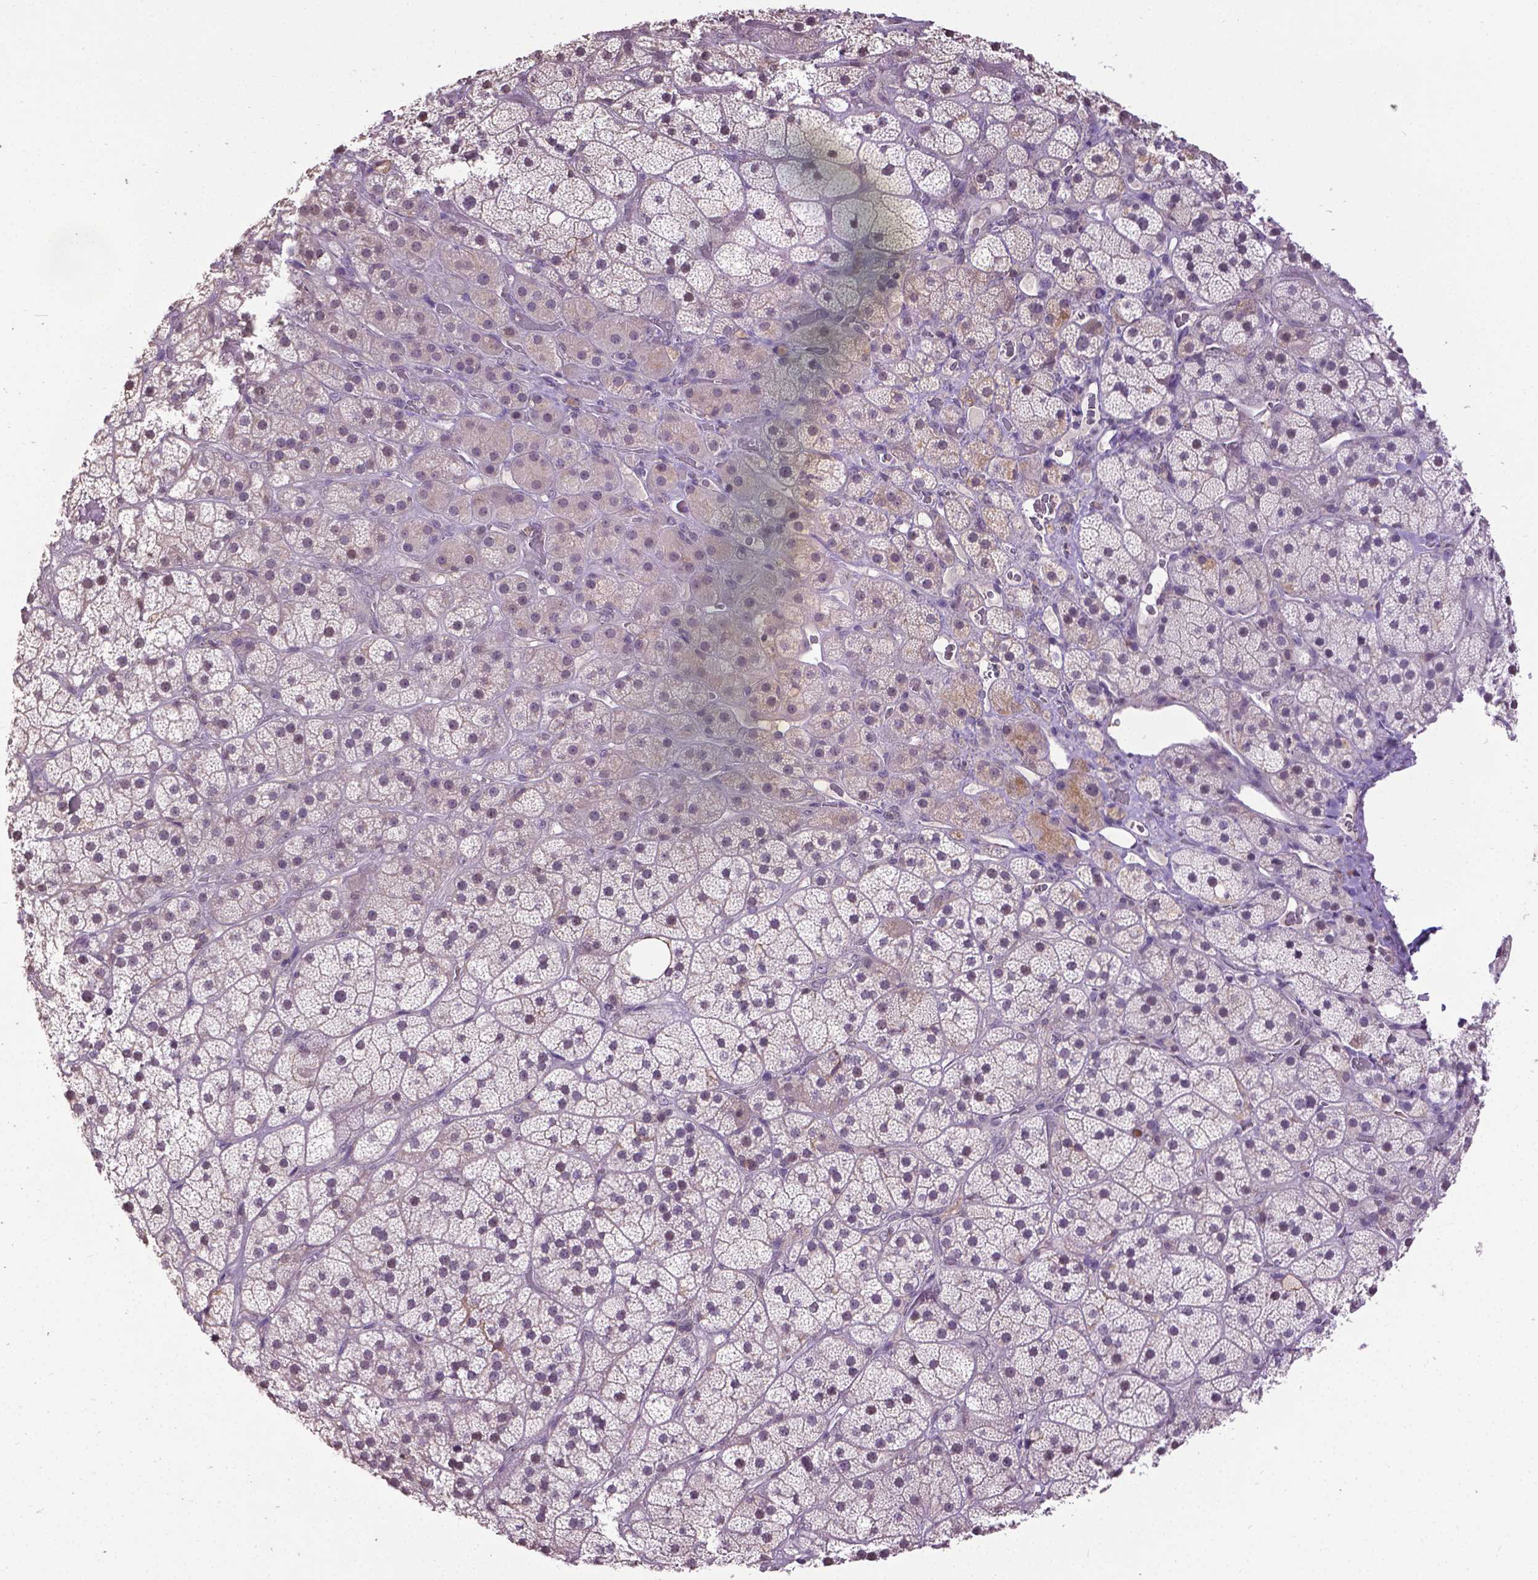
{"staining": {"intensity": "weak", "quantity": "<25%", "location": "nuclear"}, "tissue": "adrenal gland", "cell_type": "Glandular cells", "image_type": "normal", "snomed": [{"axis": "morphology", "description": "Normal tissue, NOS"}, {"axis": "topography", "description": "Adrenal gland"}], "caption": "IHC of unremarkable adrenal gland exhibits no expression in glandular cells.", "gene": "CPM", "patient": {"sex": "male", "age": 57}}